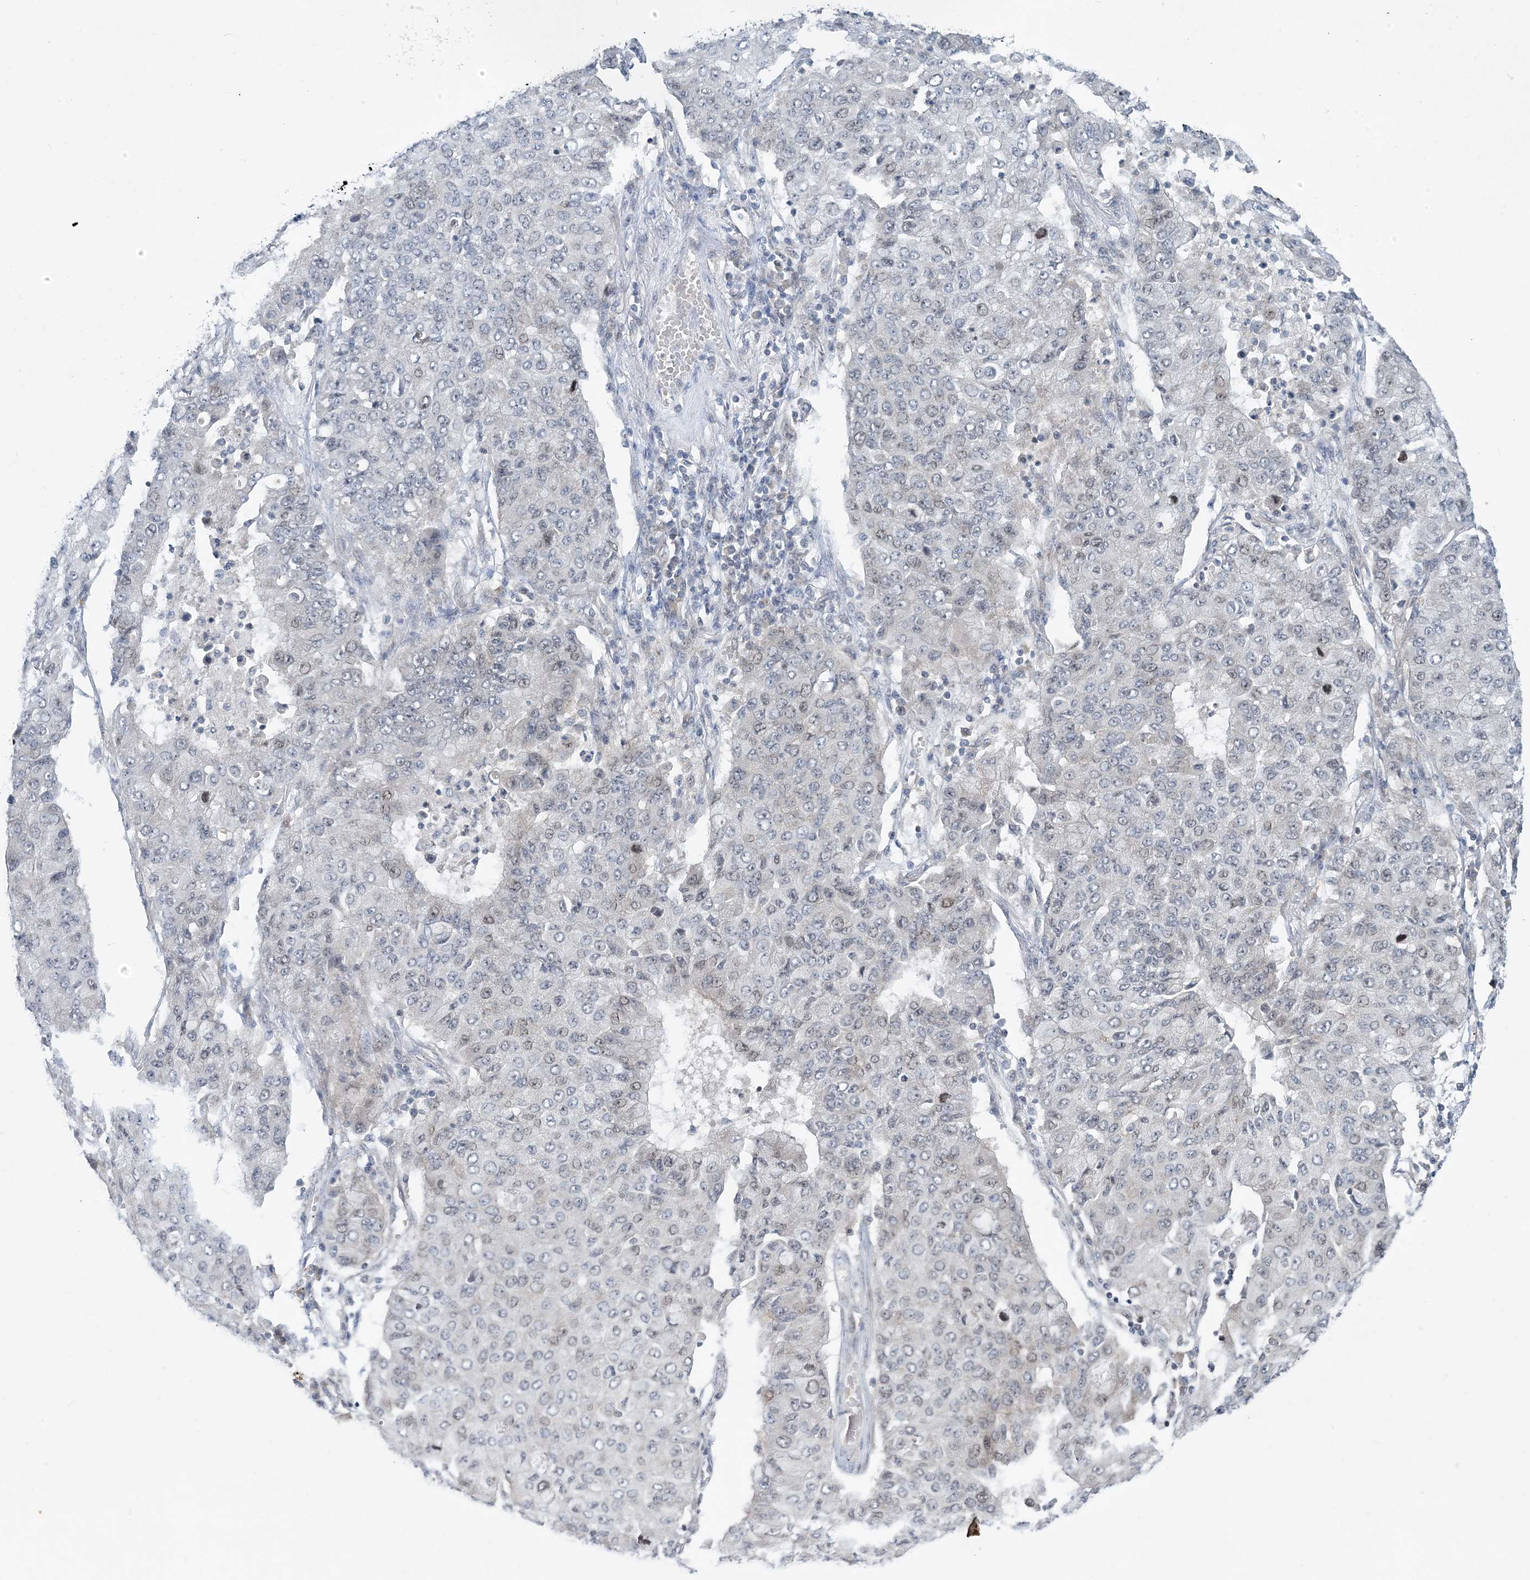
{"staining": {"intensity": "negative", "quantity": "none", "location": "none"}, "tissue": "lung cancer", "cell_type": "Tumor cells", "image_type": "cancer", "snomed": [{"axis": "morphology", "description": "Squamous cell carcinoma, NOS"}, {"axis": "topography", "description": "Lung"}], "caption": "Tumor cells are negative for brown protein staining in lung cancer (squamous cell carcinoma).", "gene": "LEXM", "patient": {"sex": "male", "age": 74}}